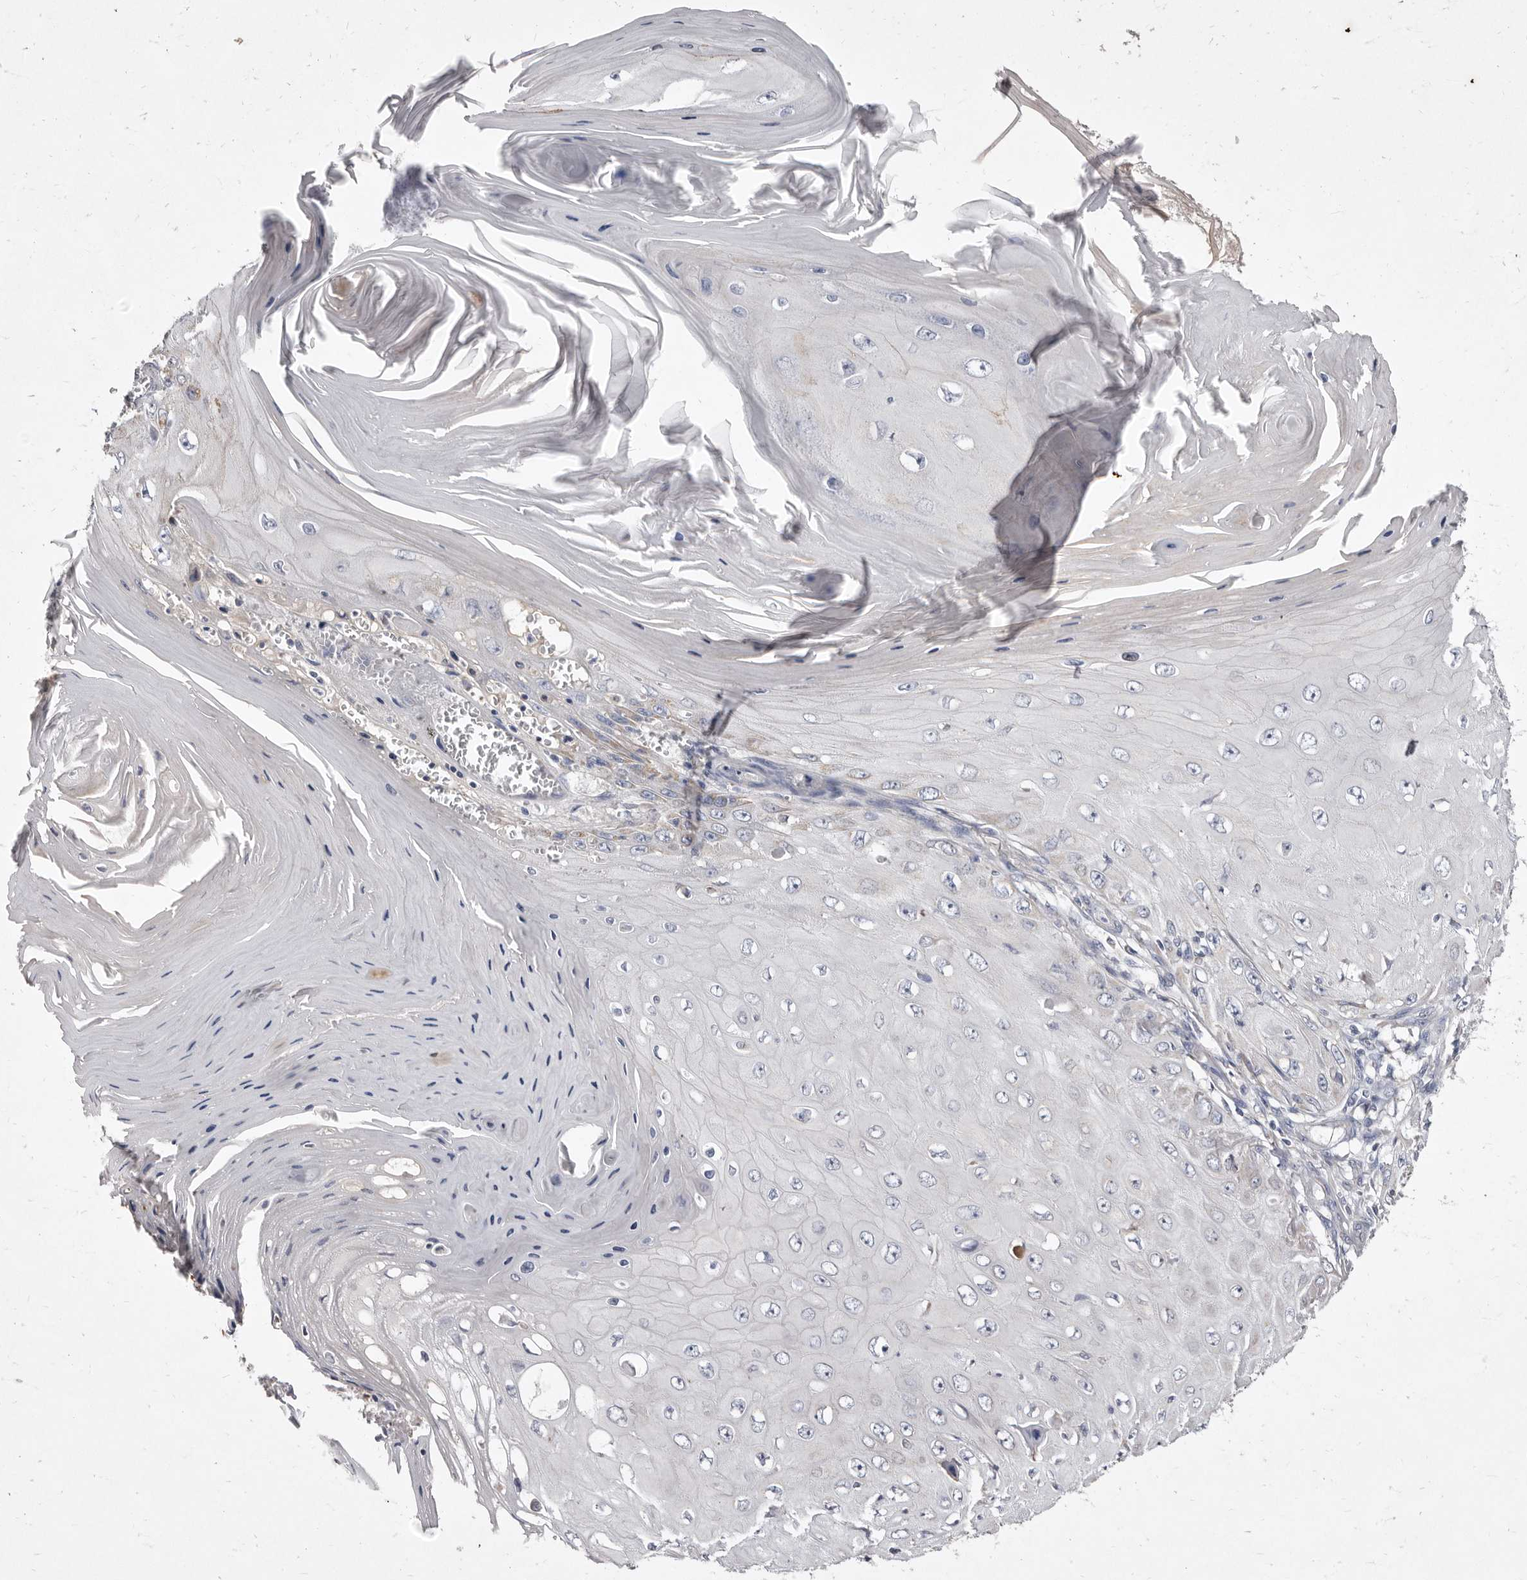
{"staining": {"intensity": "negative", "quantity": "none", "location": "none"}, "tissue": "skin cancer", "cell_type": "Tumor cells", "image_type": "cancer", "snomed": [{"axis": "morphology", "description": "Squamous cell carcinoma, NOS"}, {"axis": "topography", "description": "Skin"}], "caption": "Tumor cells are negative for brown protein staining in squamous cell carcinoma (skin). The staining was performed using DAB (3,3'-diaminobenzidine) to visualize the protein expression in brown, while the nuclei were stained in blue with hematoxylin (Magnification: 20x).", "gene": "CYP2E1", "patient": {"sex": "female", "age": 73}}